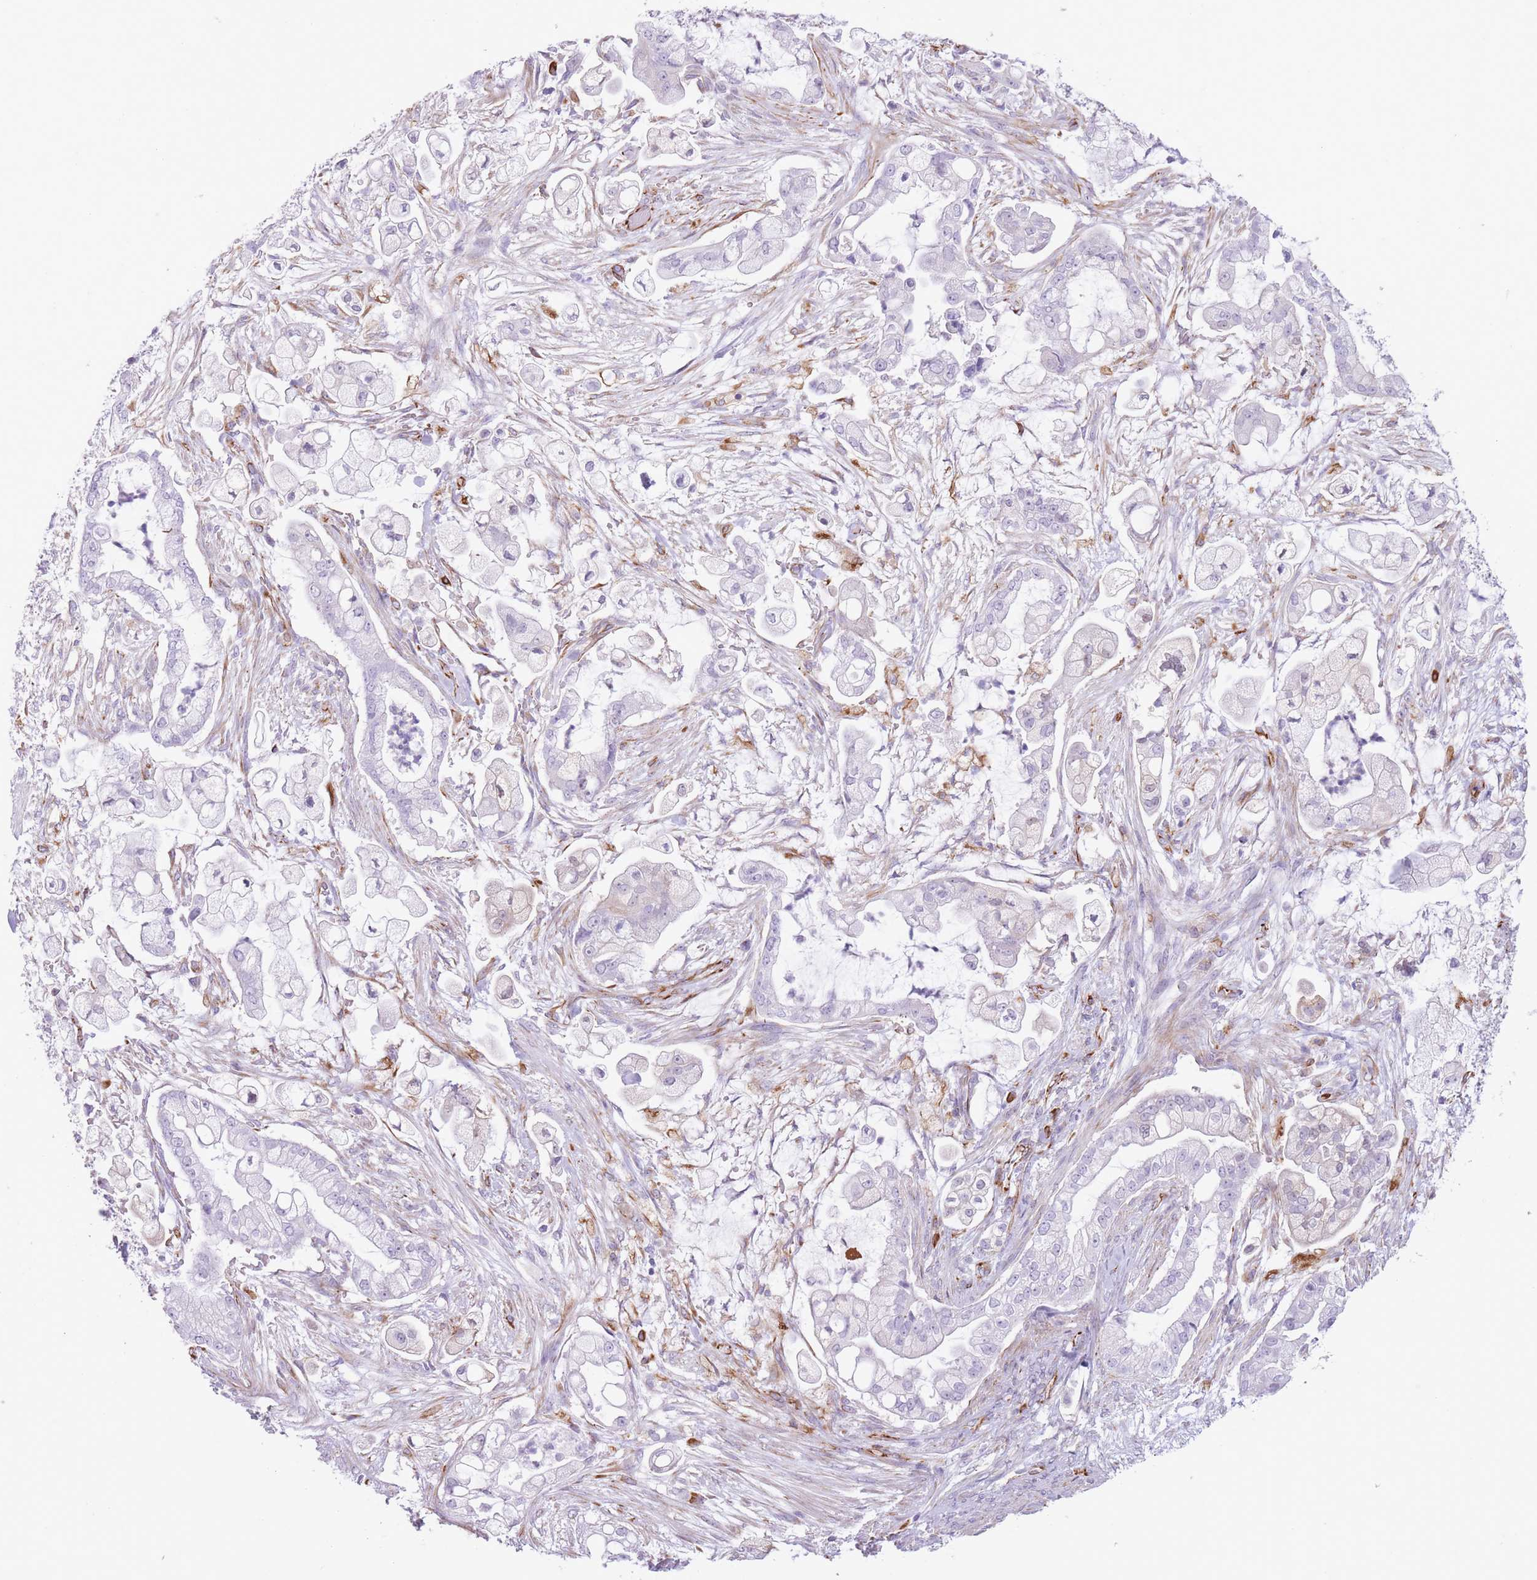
{"staining": {"intensity": "negative", "quantity": "none", "location": "none"}, "tissue": "pancreatic cancer", "cell_type": "Tumor cells", "image_type": "cancer", "snomed": [{"axis": "morphology", "description": "Adenocarcinoma, NOS"}, {"axis": "topography", "description": "Pancreas"}], "caption": "High power microscopy photomicrograph of an immunohistochemistry (IHC) histopathology image of pancreatic adenocarcinoma, revealing no significant staining in tumor cells.", "gene": "PTCD1", "patient": {"sex": "female", "age": 69}}